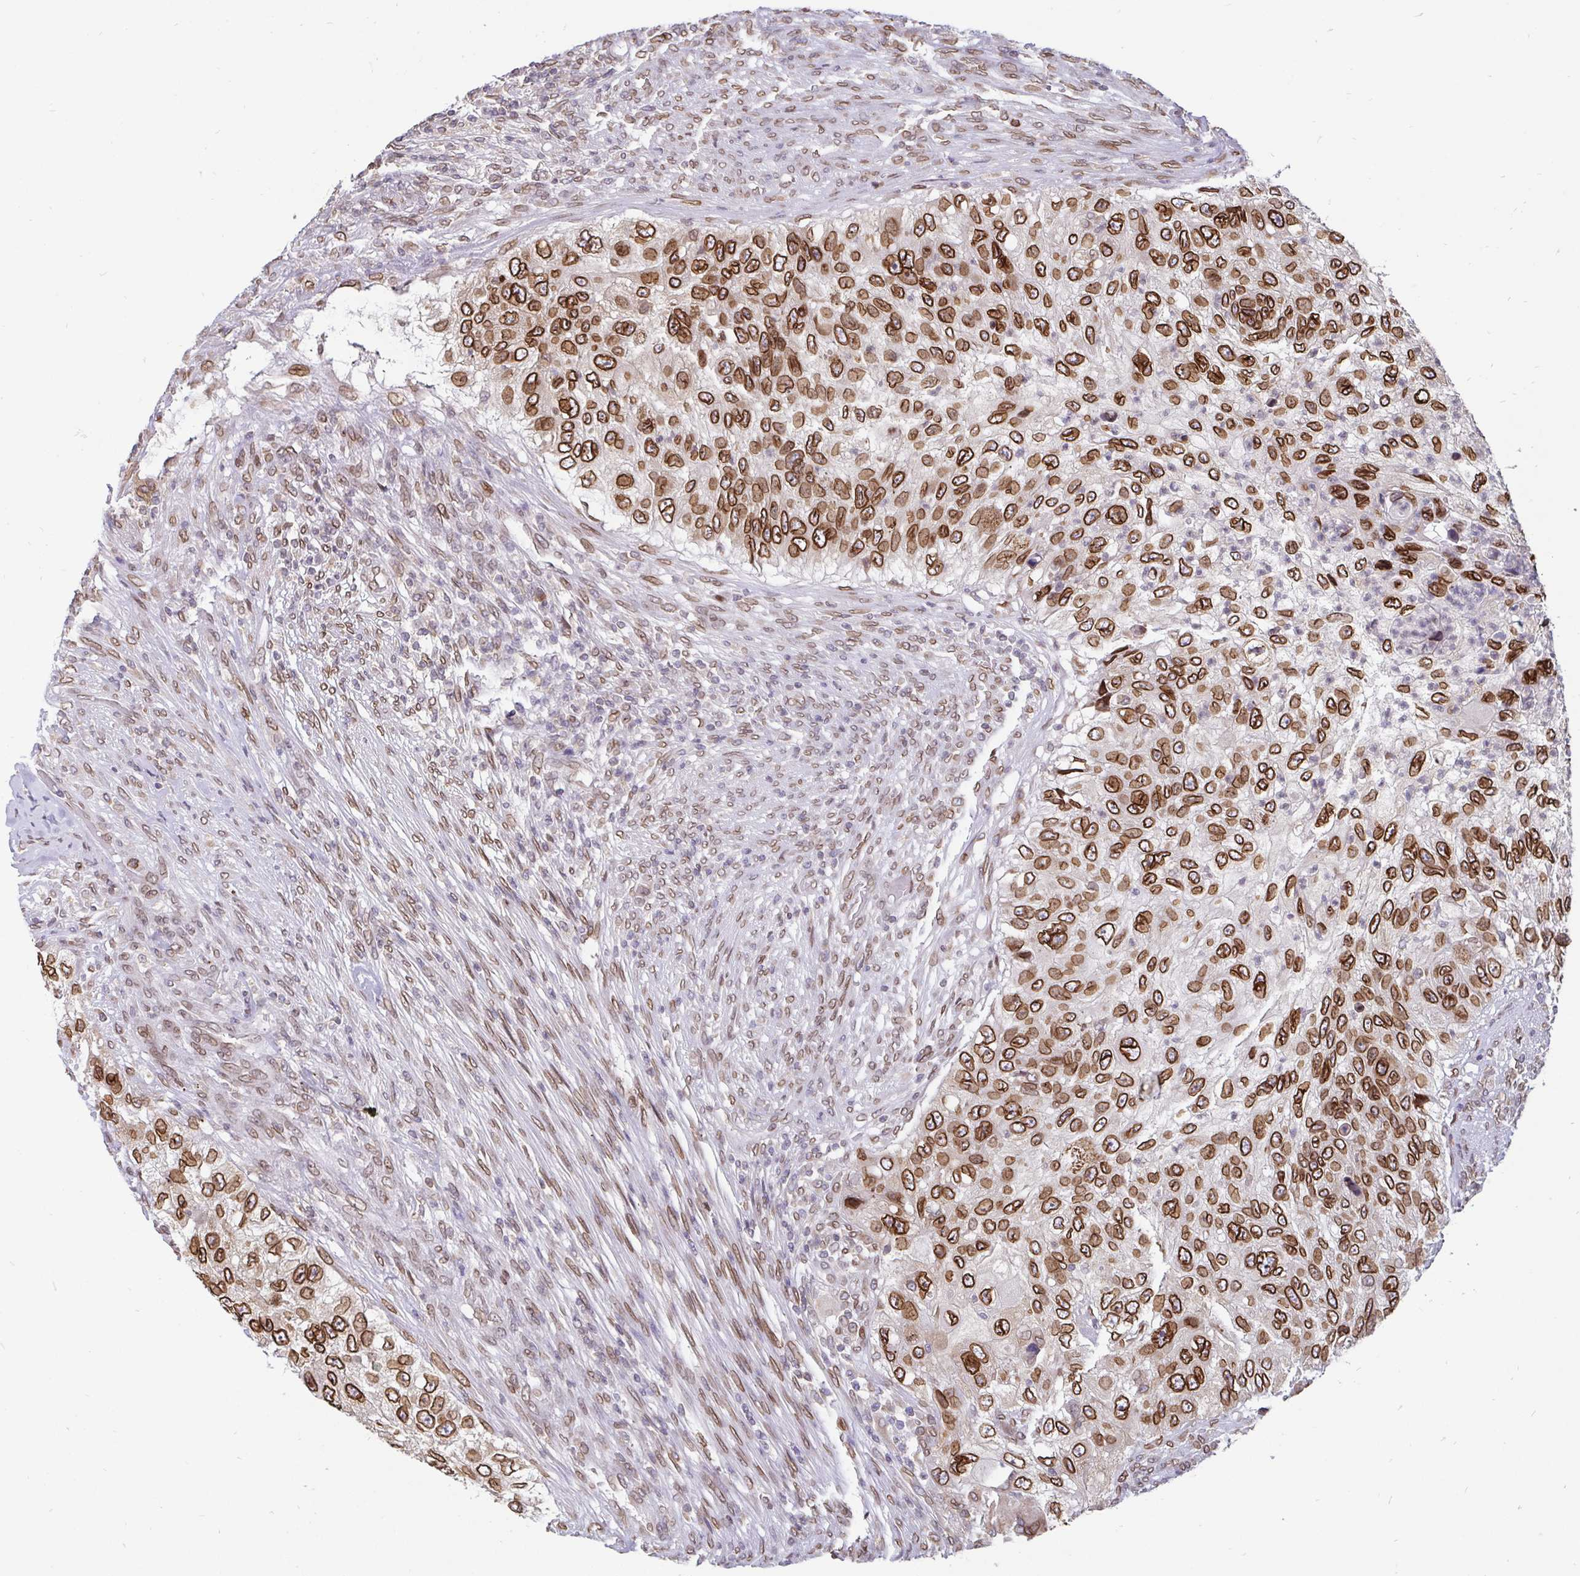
{"staining": {"intensity": "strong", "quantity": ">75%", "location": "cytoplasmic/membranous,nuclear"}, "tissue": "urothelial cancer", "cell_type": "Tumor cells", "image_type": "cancer", "snomed": [{"axis": "morphology", "description": "Urothelial carcinoma, High grade"}, {"axis": "topography", "description": "Urinary bladder"}], "caption": "This is a photomicrograph of immunohistochemistry staining of urothelial cancer, which shows strong expression in the cytoplasmic/membranous and nuclear of tumor cells.", "gene": "EMD", "patient": {"sex": "female", "age": 60}}